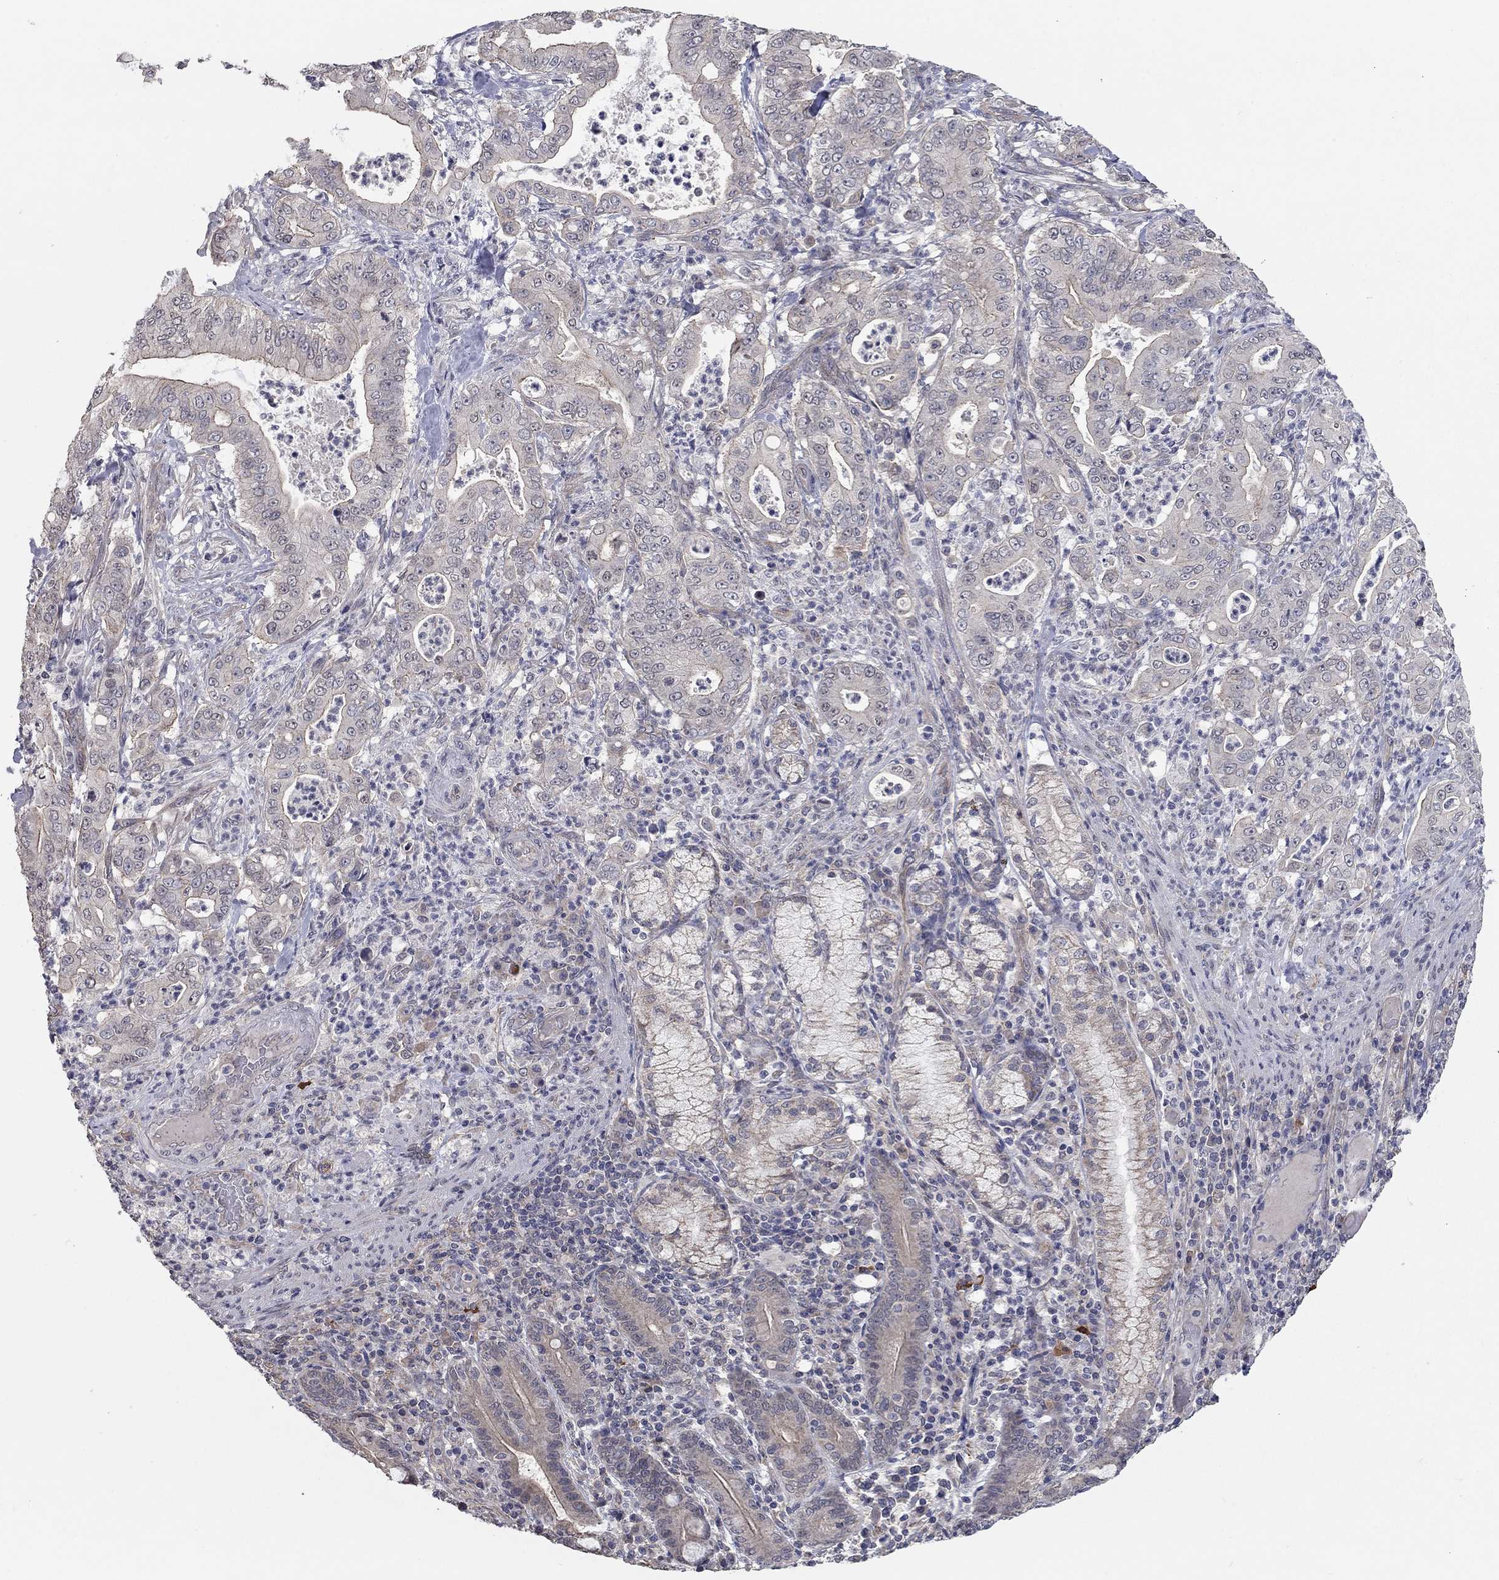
{"staining": {"intensity": "negative", "quantity": "none", "location": "none"}, "tissue": "pancreatic cancer", "cell_type": "Tumor cells", "image_type": "cancer", "snomed": [{"axis": "morphology", "description": "Adenocarcinoma, NOS"}, {"axis": "topography", "description": "Pancreas"}], "caption": "Immunohistochemical staining of adenocarcinoma (pancreatic) exhibits no significant staining in tumor cells.", "gene": "WASF3", "patient": {"sex": "male", "age": 71}}